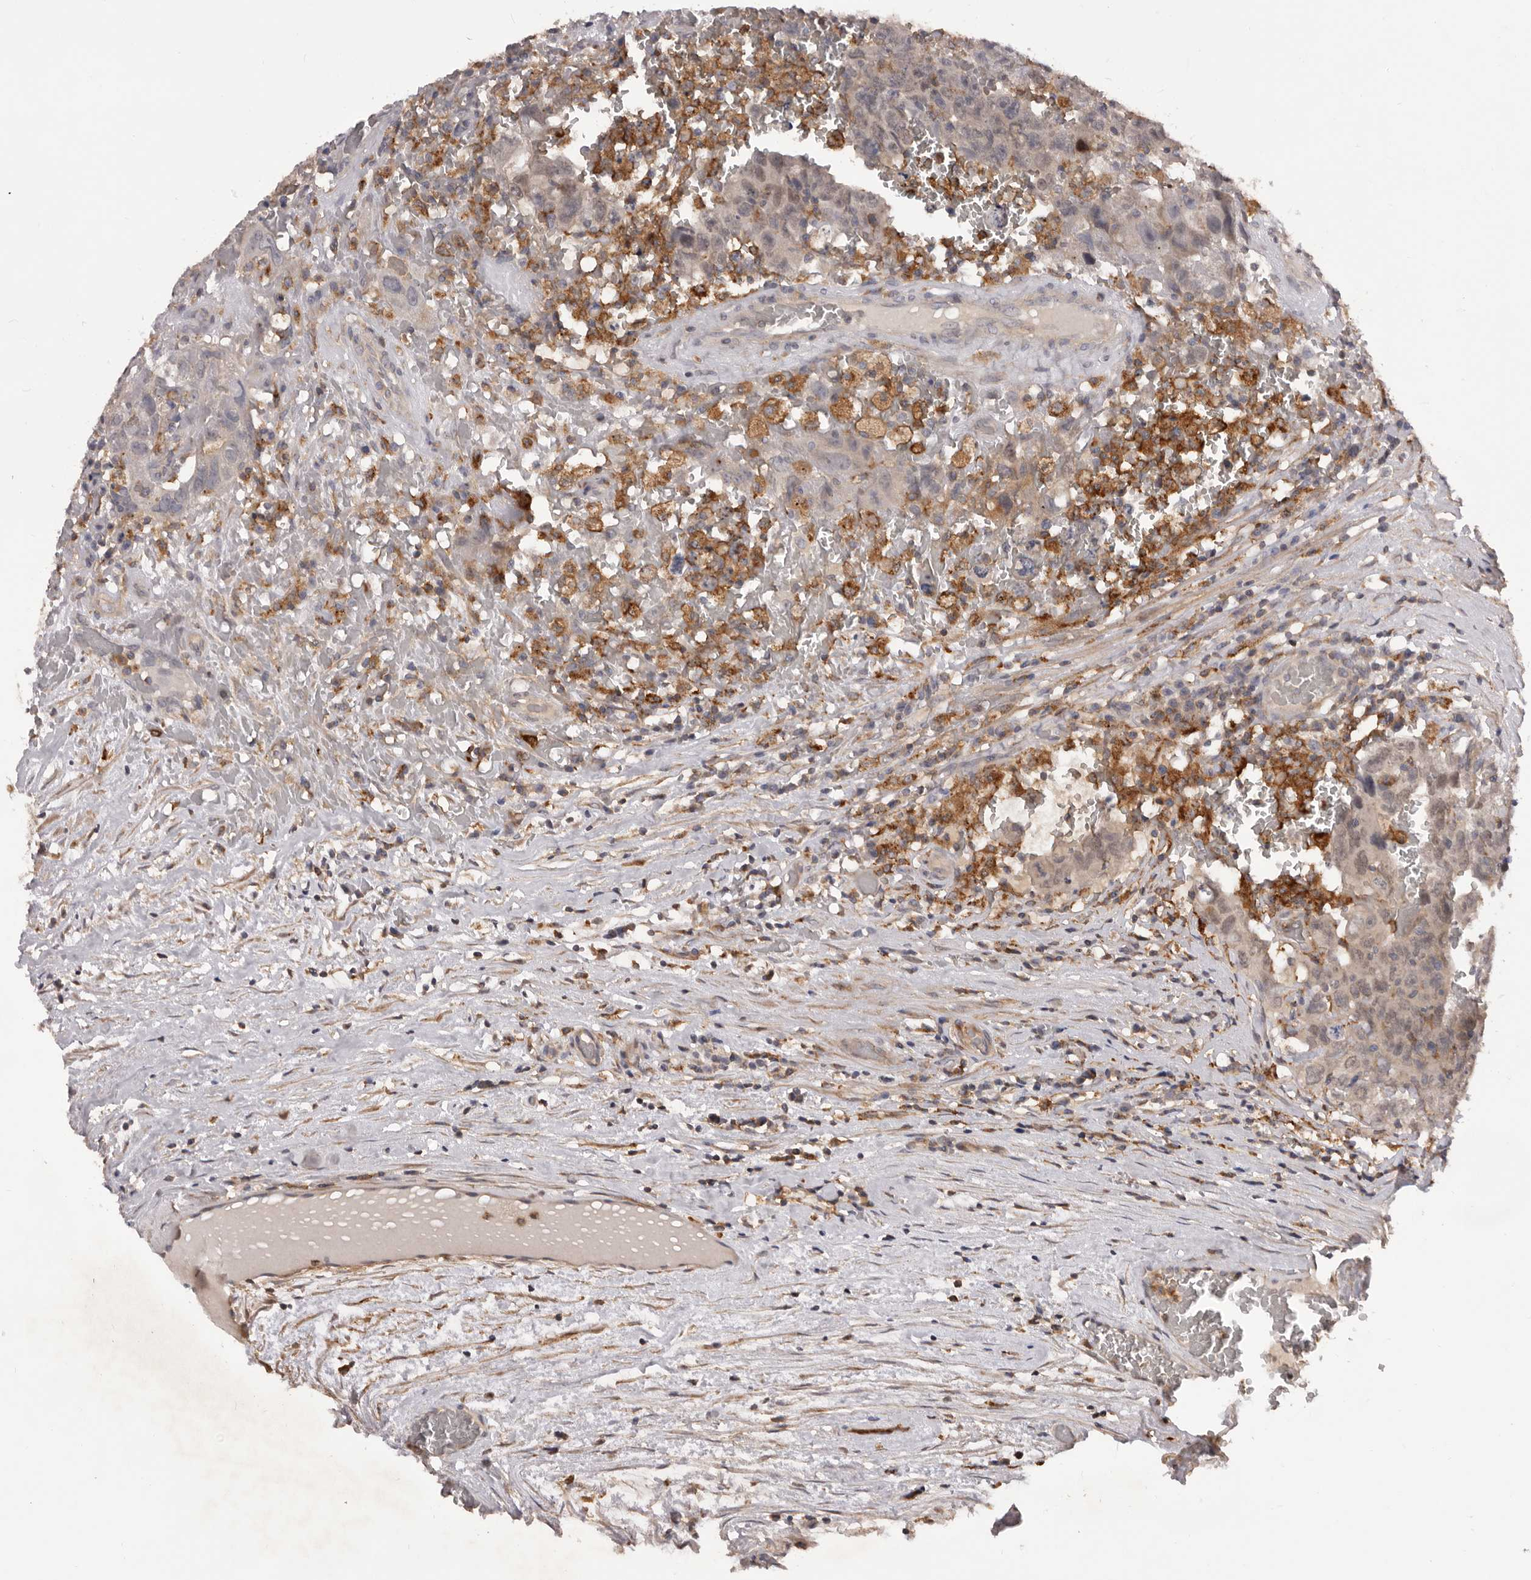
{"staining": {"intensity": "weak", "quantity": "<25%", "location": "cytoplasmic/membranous,nuclear"}, "tissue": "testis cancer", "cell_type": "Tumor cells", "image_type": "cancer", "snomed": [{"axis": "morphology", "description": "Carcinoma, Embryonal, NOS"}, {"axis": "topography", "description": "Testis"}], "caption": "High magnification brightfield microscopy of testis cancer stained with DAB (3,3'-diaminobenzidine) (brown) and counterstained with hematoxylin (blue): tumor cells show no significant staining.", "gene": "GLIPR2", "patient": {"sex": "male", "age": 26}}